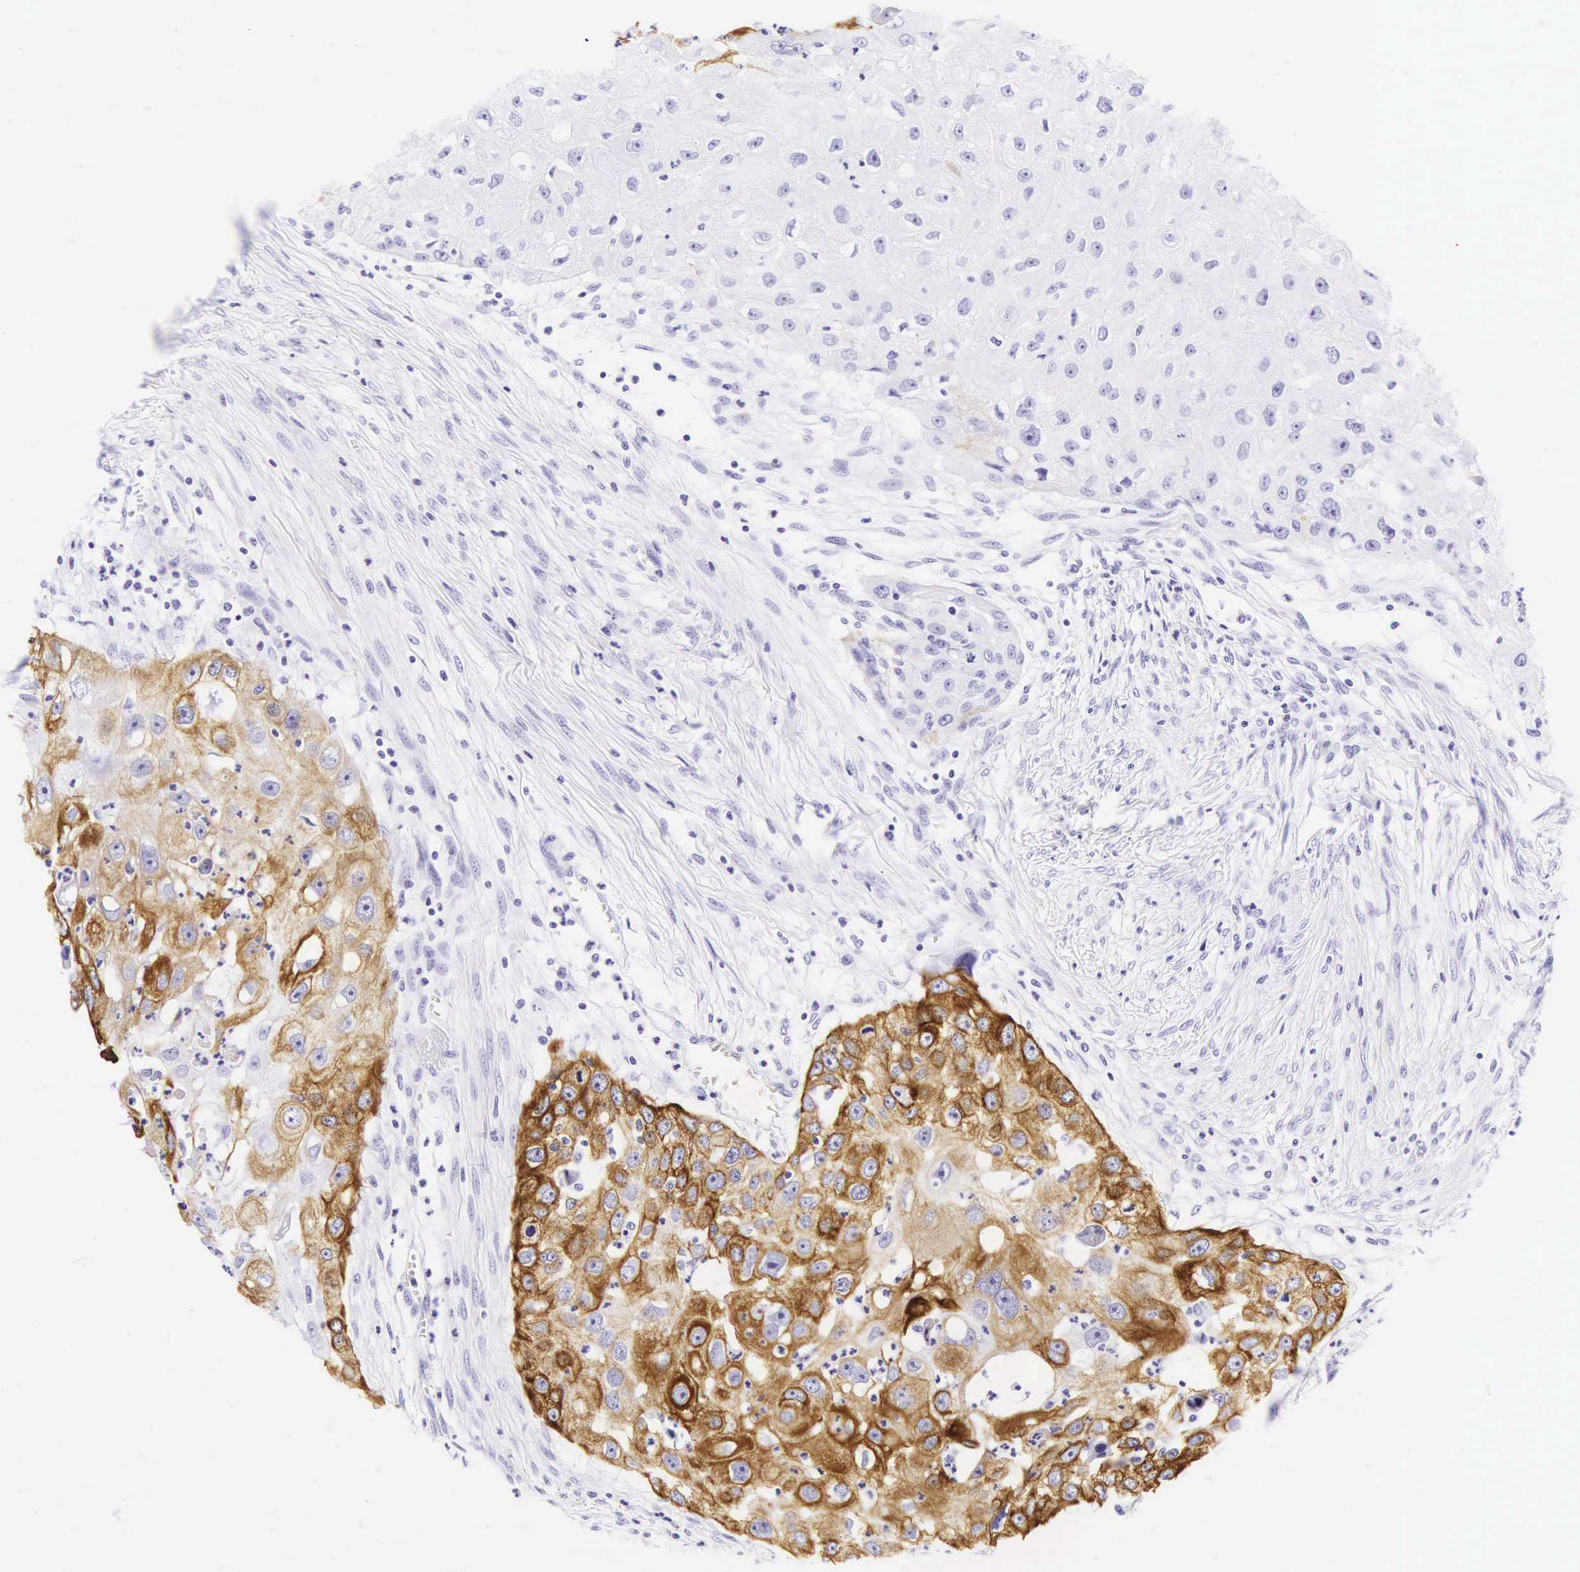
{"staining": {"intensity": "moderate", "quantity": ">75%", "location": "cytoplasmic/membranous"}, "tissue": "head and neck cancer", "cell_type": "Tumor cells", "image_type": "cancer", "snomed": [{"axis": "morphology", "description": "Squamous cell carcinoma, NOS"}, {"axis": "topography", "description": "Head-Neck"}], "caption": "This photomicrograph displays immunohistochemistry (IHC) staining of human head and neck squamous cell carcinoma, with medium moderate cytoplasmic/membranous staining in about >75% of tumor cells.", "gene": "KRT18", "patient": {"sex": "male", "age": 64}}